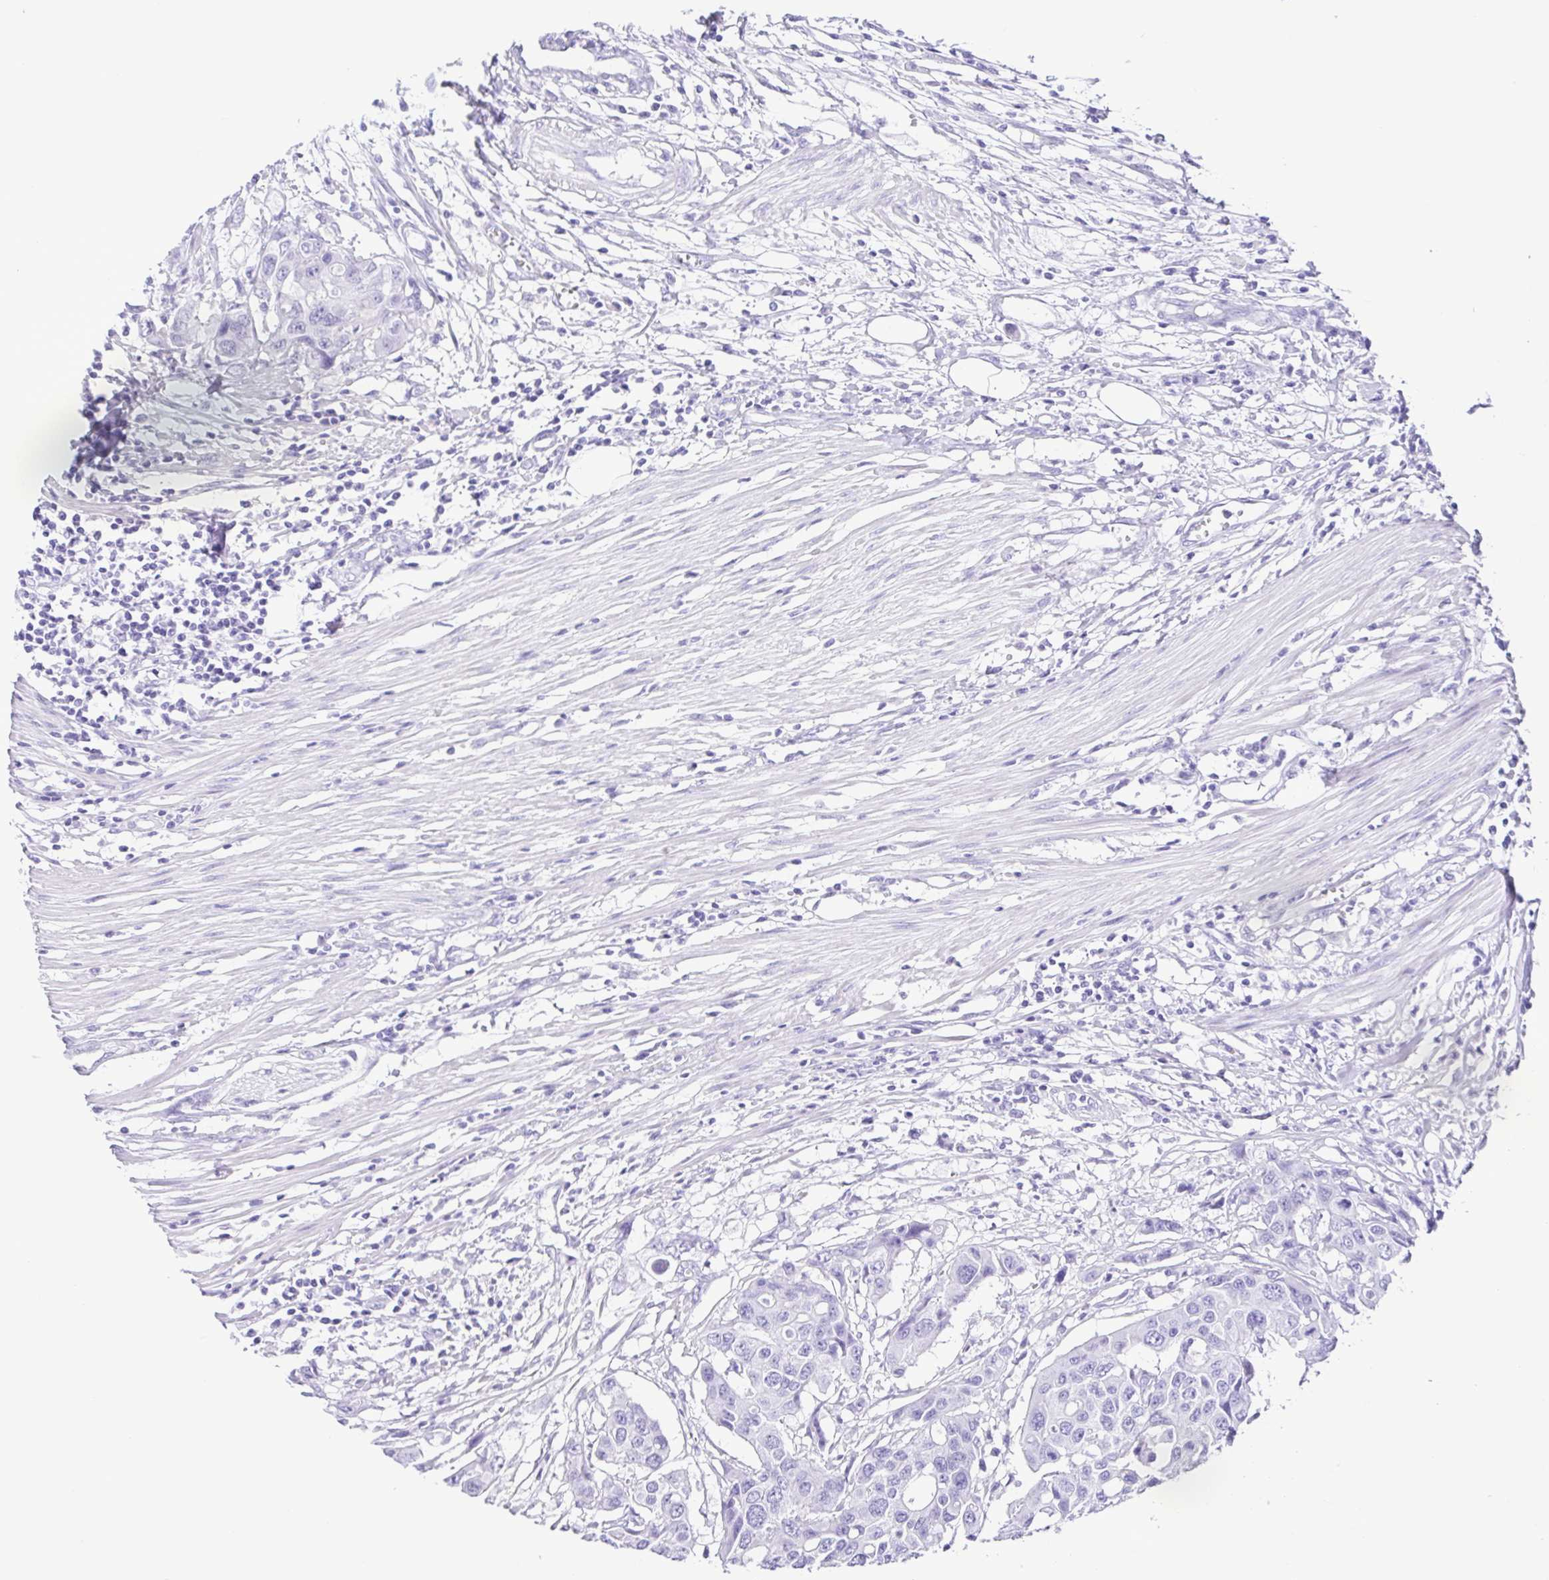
{"staining": {"intensity": "negative", "quantity": "none", "location": "none"}, "tissue": "colorectal cancer", "cell_type": "Tumor cells", "image_type": "cancer", "snomed": [{"axis": "morphology", "description": "Adenocarcinoma, NOS"}, {"axis": "topography", "description": "Colon"}], "caption": "This is an IHC photomicrograph of adenocarcinoma (colorectal). There is no expression in tumor cells.", "gene": "ERP27", "patient": {"sex": "male", "age": 77}}